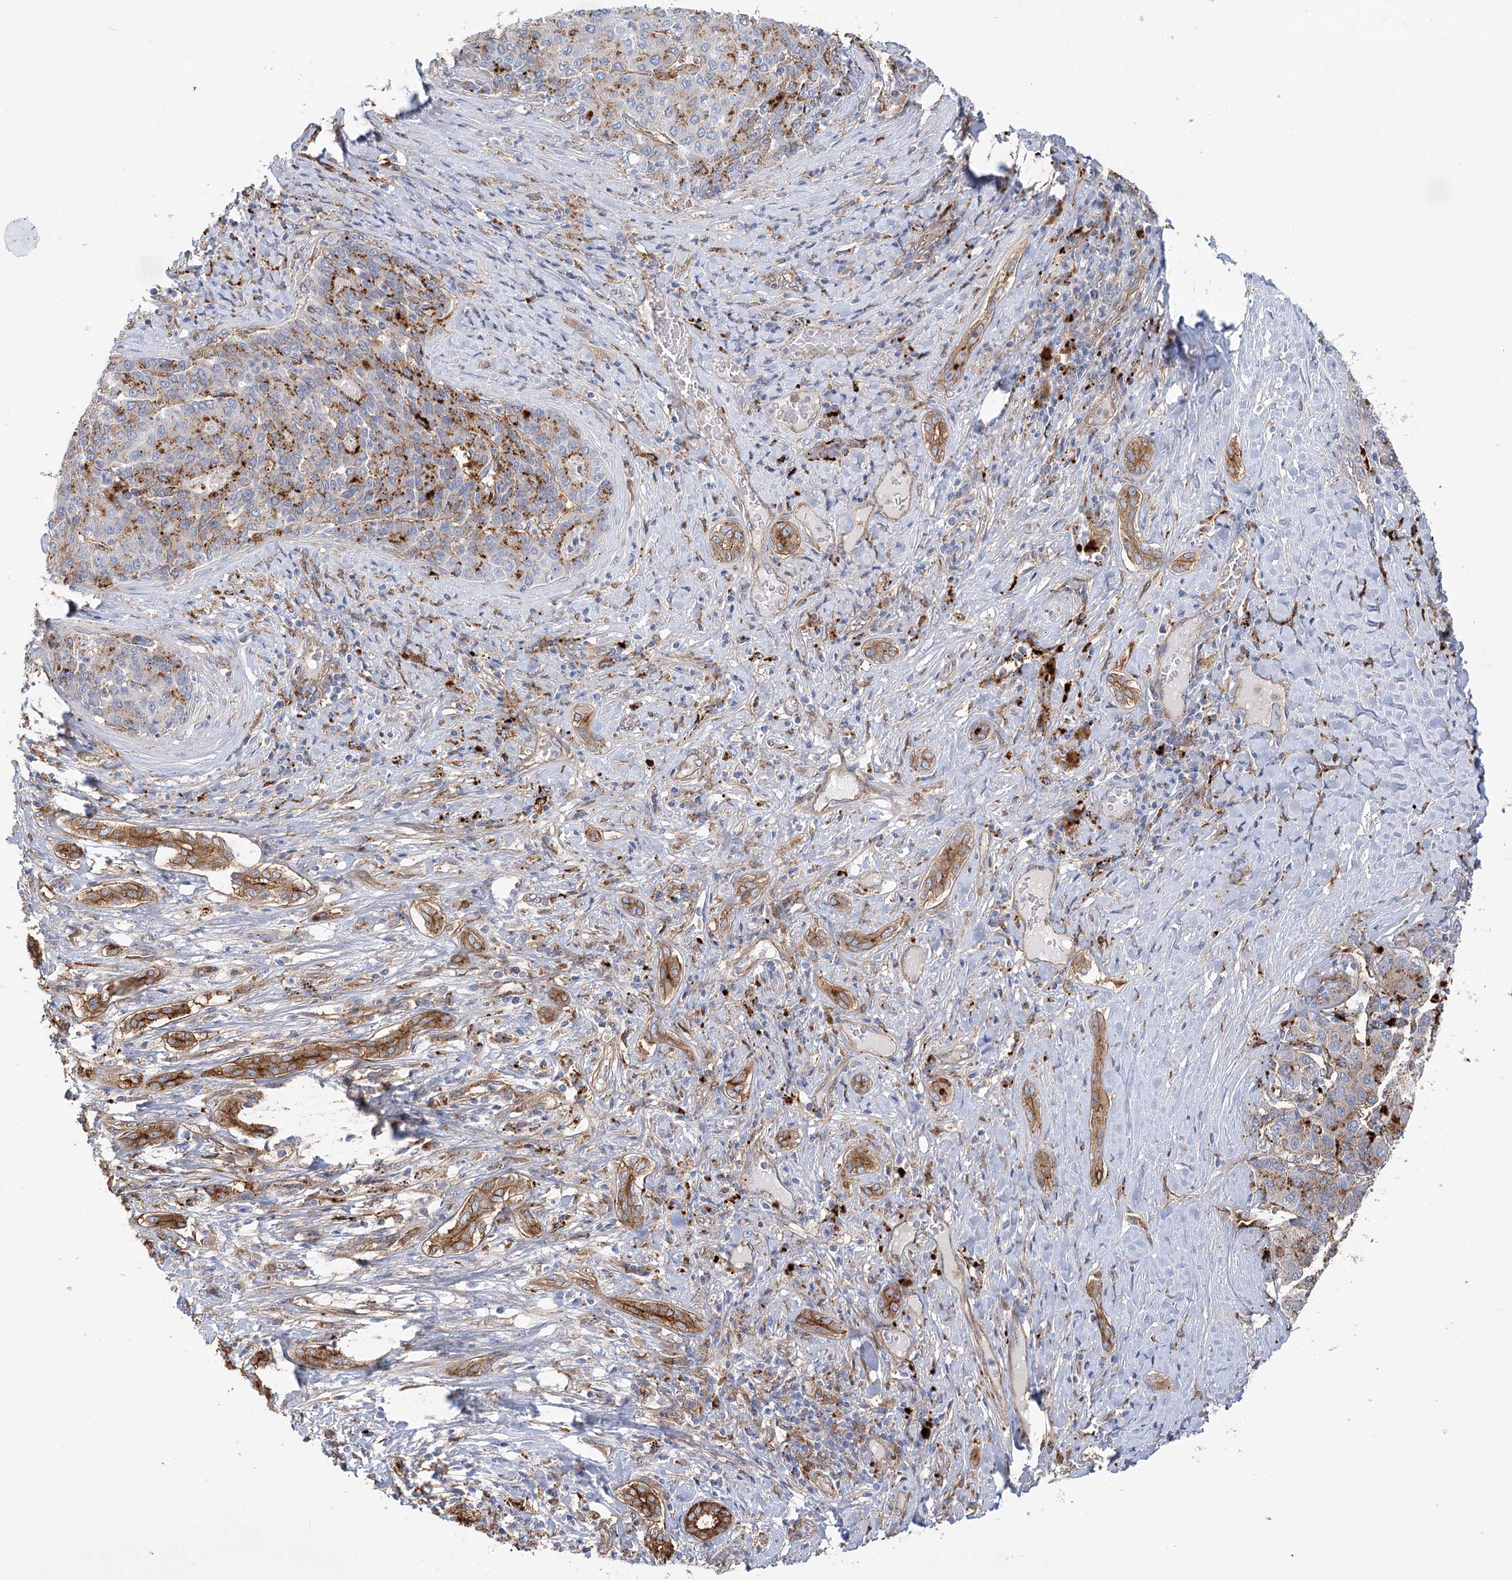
{"staining": {"intensity": "moderate", "quantity": "25%-75%", "location": "cytoplasmic/membranous"}, "tissue": "liver cancer", "cell_type": "Tumor cells", "image_type": "cancer", "snomed": [{"axis": "morphology", "description": "Carcinoma, Hepatocellular, NOS"}, {"axis": "topography", "description": "Liver"}], "caption": "About 25%-75% of tumor cells in human liver hepatocellular carcinoma demonstrate moderate cytoplasmic/membranous protein positivity as visualized by brown immunohistochemical staining.", "gene": "GUSB", "patient": {"sex": "male", "age": 65}}